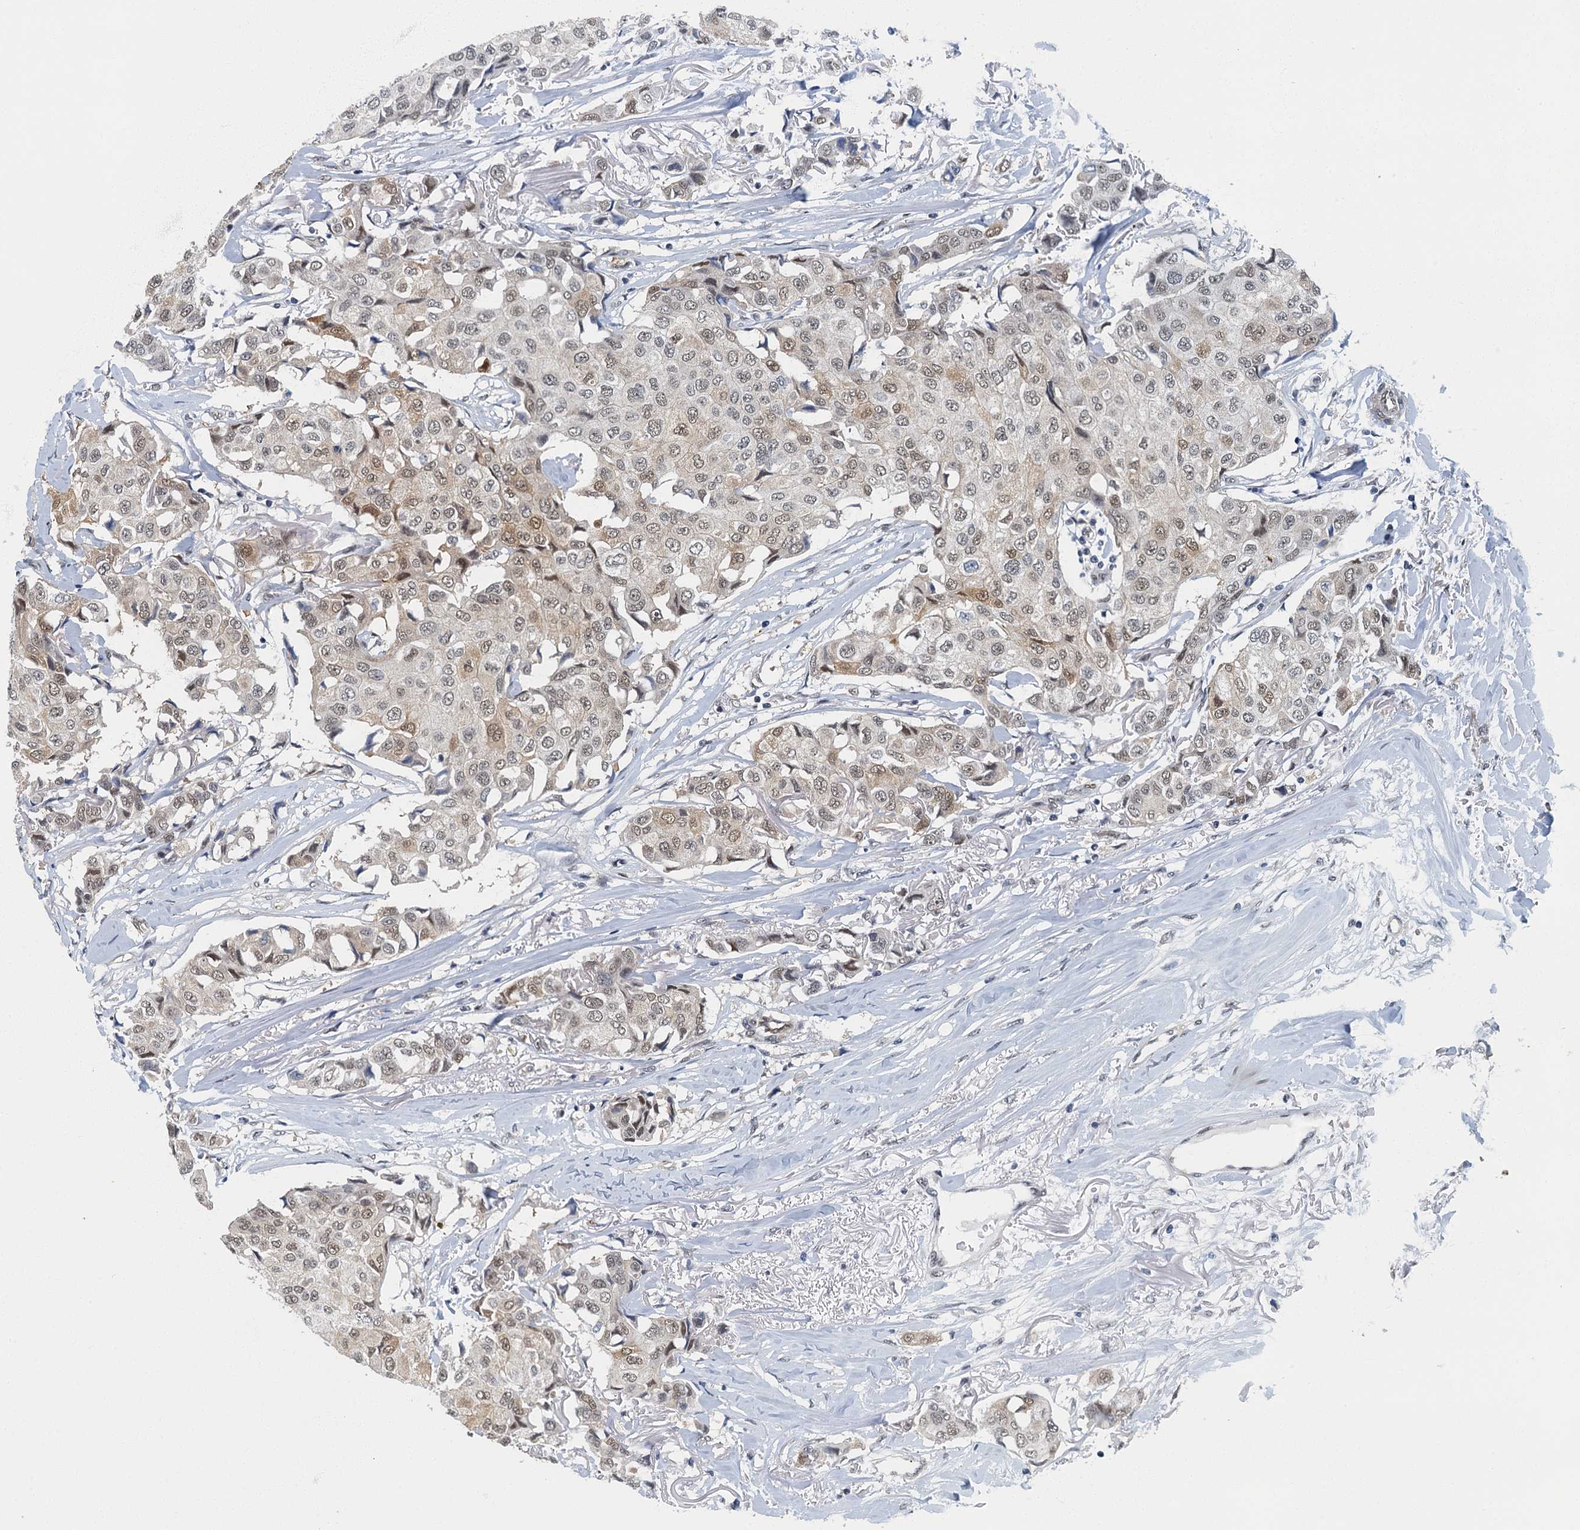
{"staining": {"intensity": "weak", "quantity": ">75%", "location": "nuclear"}, "tissue": "breast cancer", "cell_type": "Tumor cells", "image_type": "cancer", "snomed": [{"axis": "morphology", "description": "Duct carcinoma"}, {"axis": "topography", "description": "Breast"}], "caption": "Protein staining of infiltrating ductal carcinoma (breast) tissue displays weak nuclear expression in approximately >75% of tumor cells. (DAB IHC with brightfield microscopy, high magnification).", "gene": "GADL1", "patient": {"sex": "female", "age": 80}}